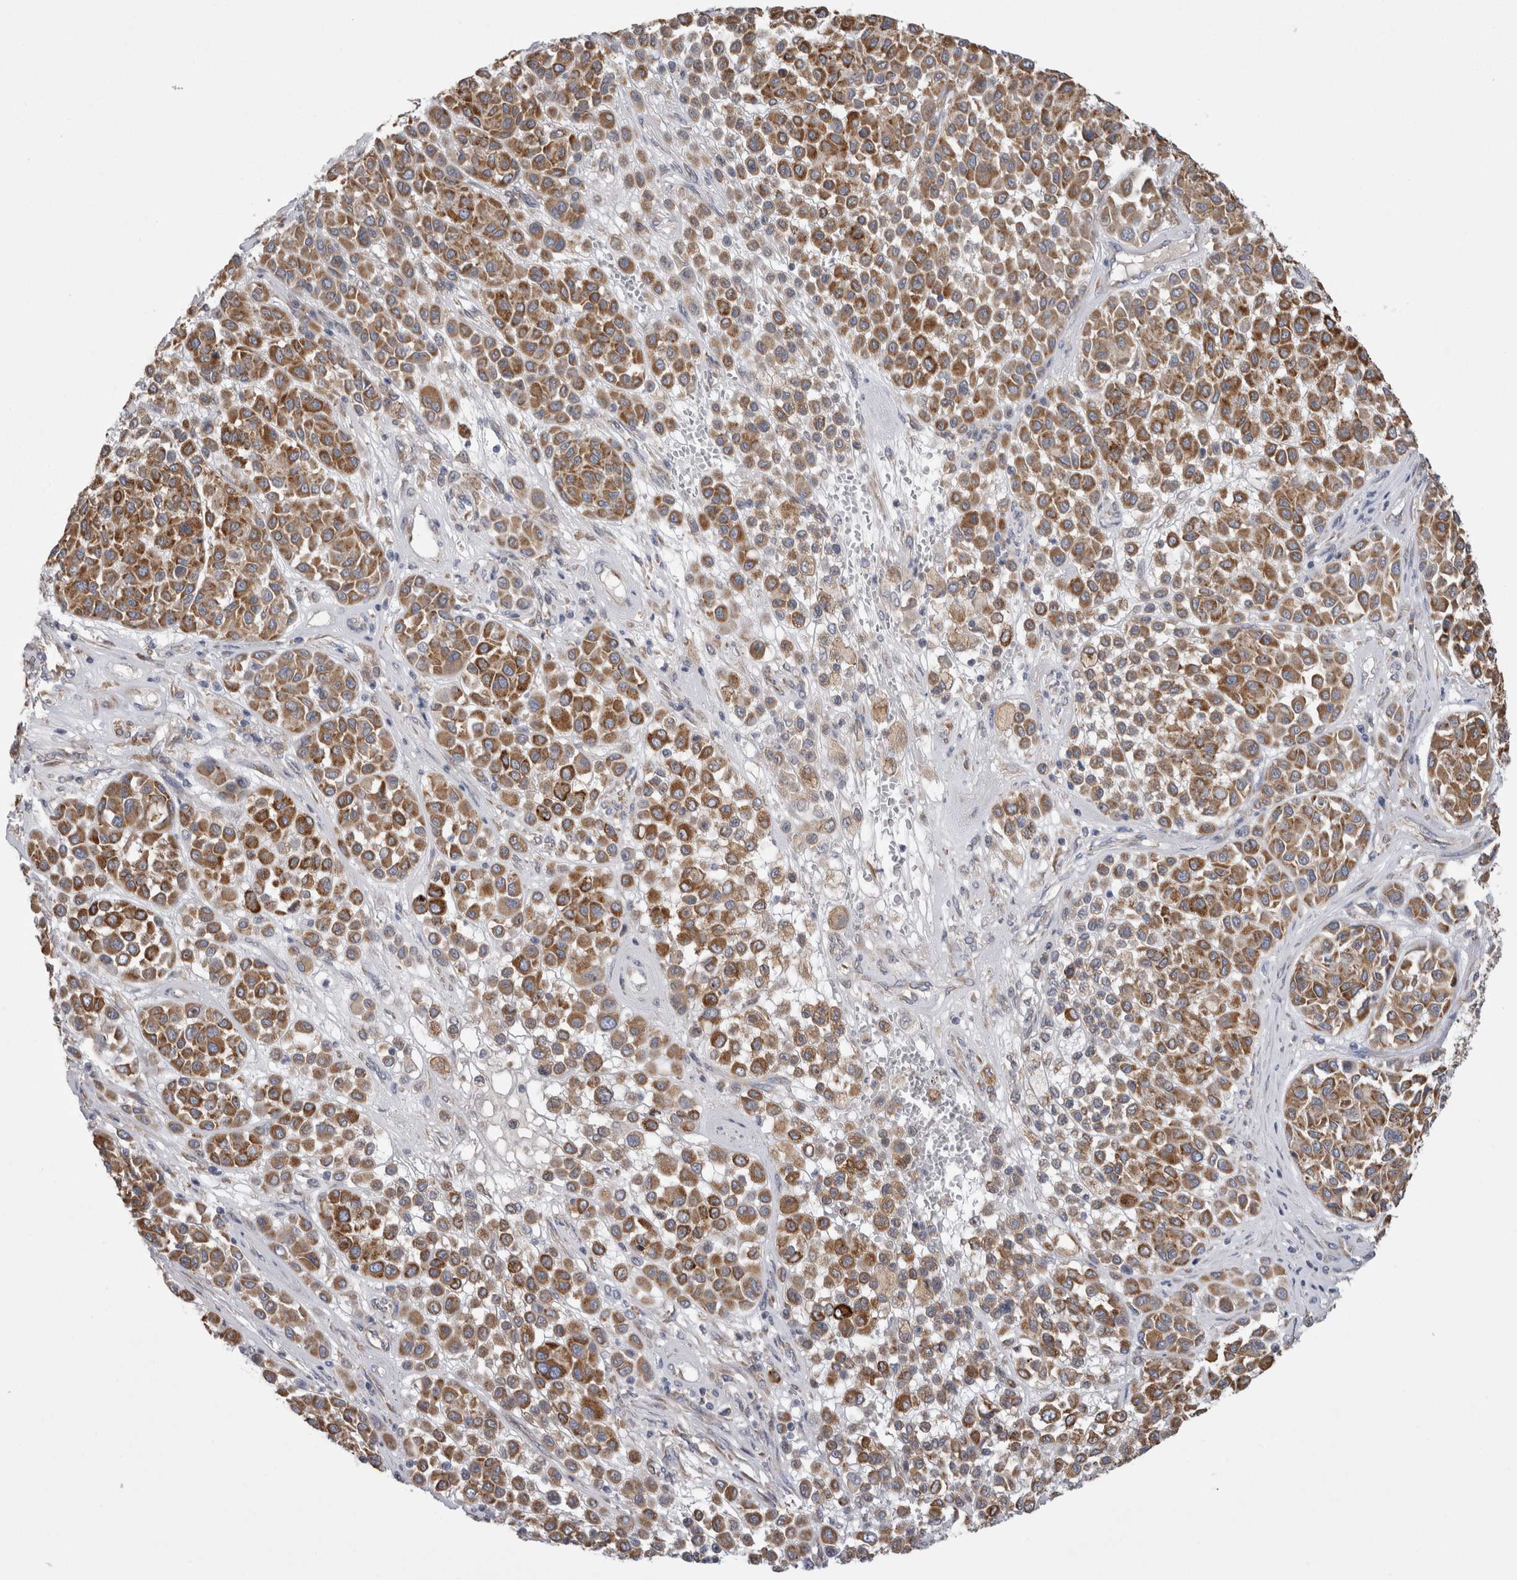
{"staining": {"intensity": "moderate", "quantity": ">75%", "location": "cytoplasmic/membranous"}, "tissue": "melanoma", "cell_type": "Tumor cells", "image_type": "cancer", "snomed": [{"axis": "morphology", "description": "Malignant melanoma, Metastatic site"}, {"axis": "topography", "description": "Soft tissue"}], "caption": "Tumor cells demonstrate moderate cytoplasmic/membranous positivity in approximately >75% of cells in malignant melanoma (metastatic site).", "gene": "ZNF341", "patient": {"sex": "male", "age": 41}}